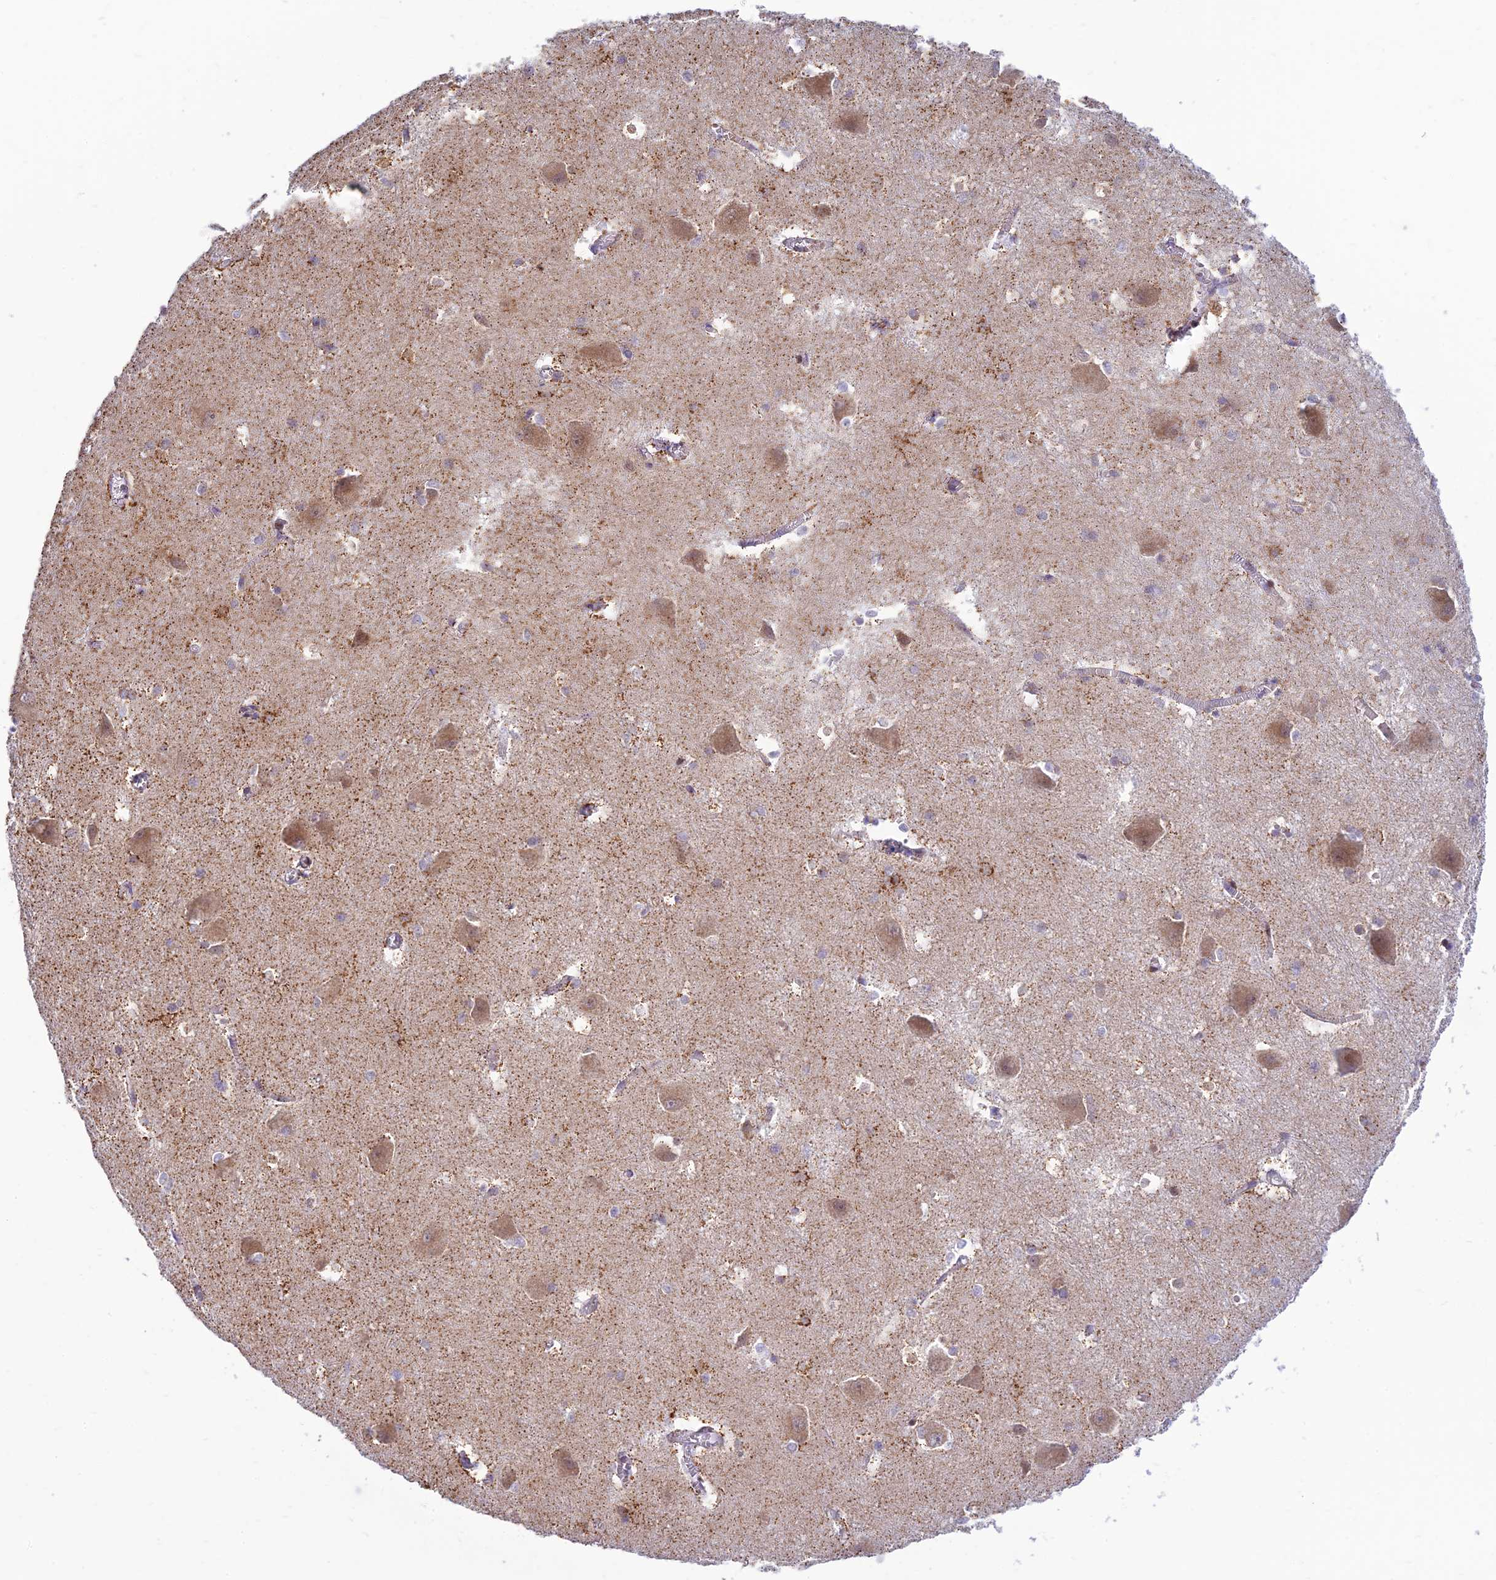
{"staining": {"intensity": "weak", "quantity": "<25%", "location": "cytoplasmic/membranous"}, "tissue": "caudate", "cell_type": "Glial cells", "image_type": "normal", "snomed": [{"axis": "morphology", "description": "Normal tissue, NOS"}, {"axis": "topography", "description": "Lateral ventricle wall"}], "caption": "Glial cells are negative for brown protein staining in benign caudate. (Immunohistochemistry (ihc), brightfield microscopy, high magnification).", "gene": "HOOK2", "patient": {"sex": "male", "age": 37}}